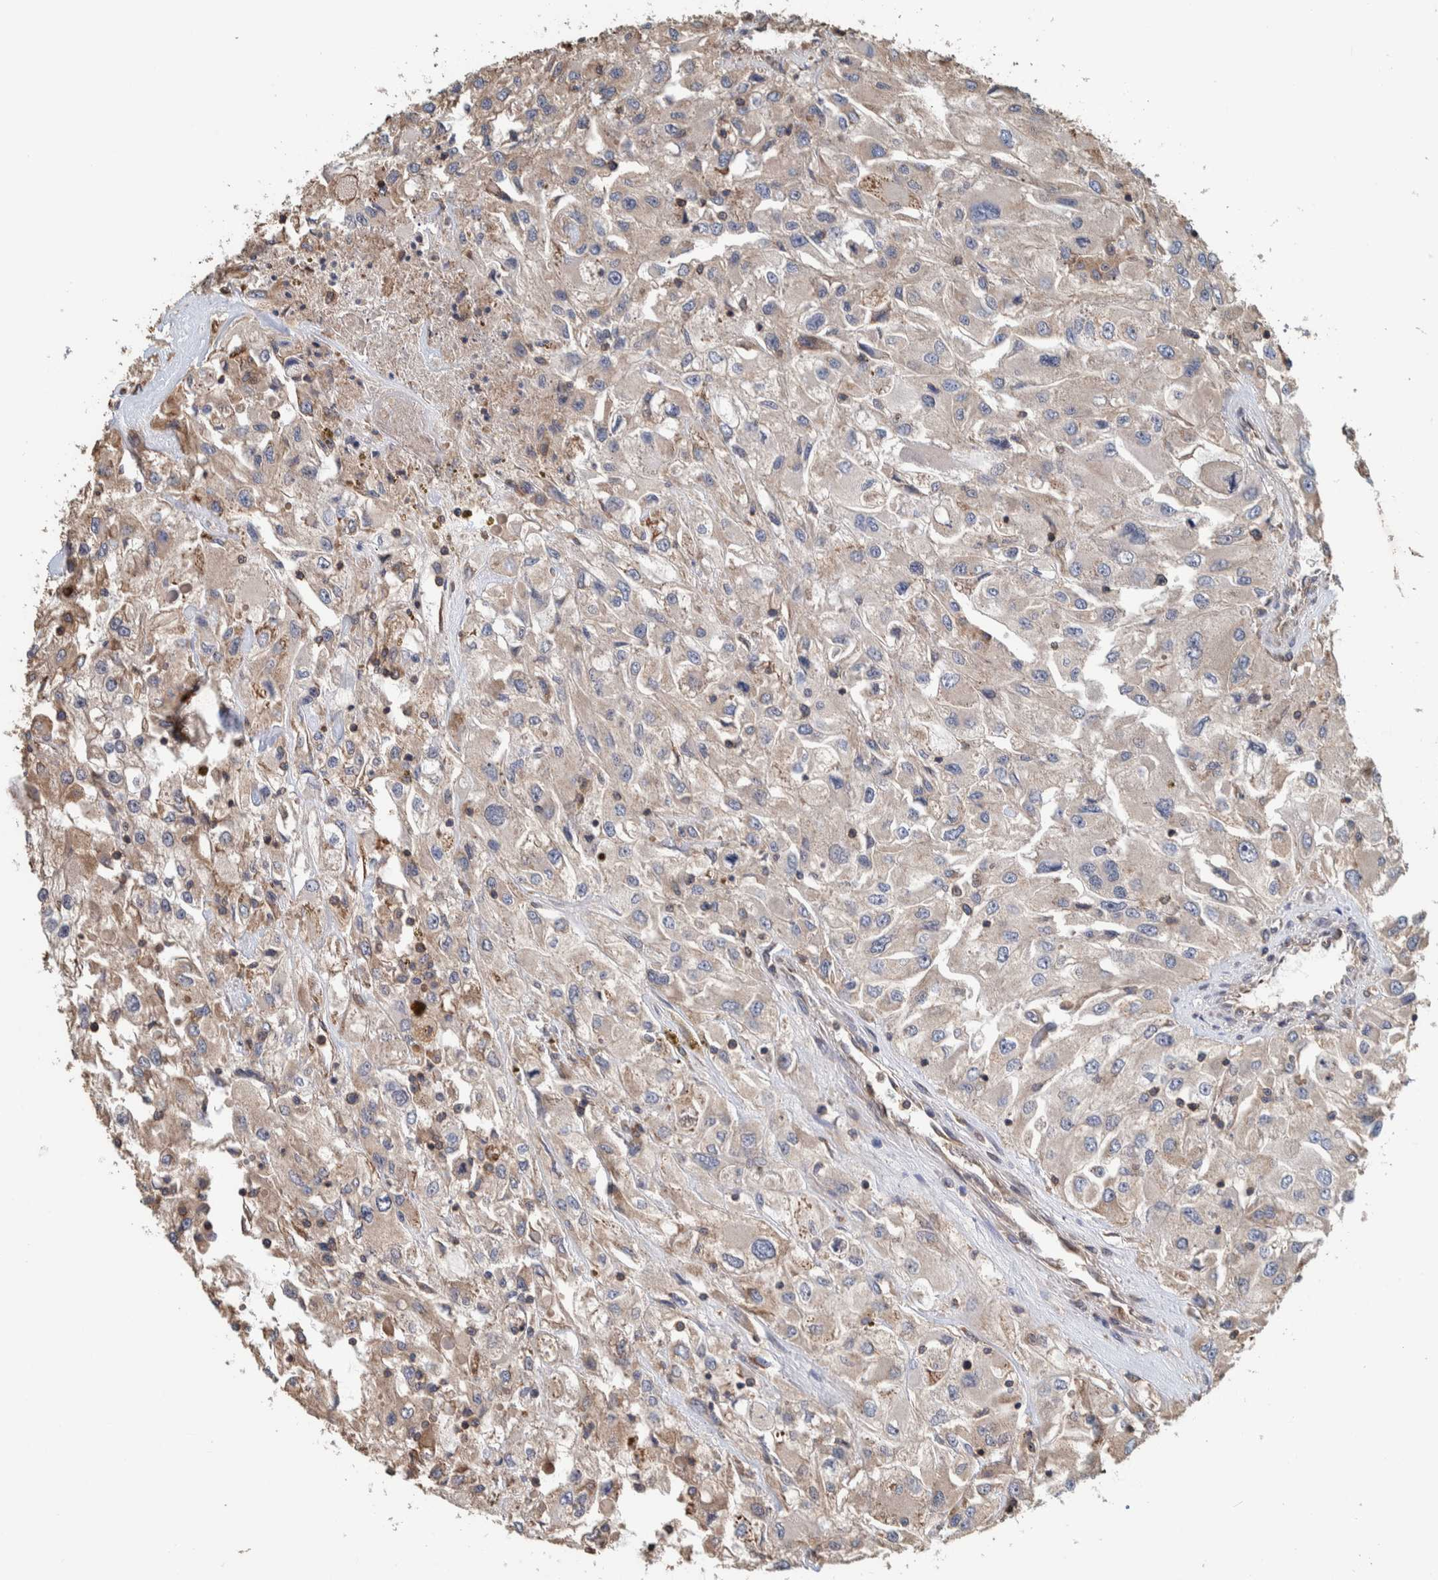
{"staining": {"intensity": "weak", "quantity": "25%-75%", "location": "cytoplasmic/membranous"}, "tissue": "renal cancer", "cell_type": "Tumor cells", "image_type": "cancer", "snomed": [{"axis": "morphology", "description": "Adenocarcinoma, NOS"}, {"axis": "topography", "description": "Kidney"}], "caption": "Weak cytoplasmic/membranous protein expression is present in about 25%-75% of tumor cells in renal cancer.", "gene": "PLA2G3", "patient": {"sex": "female", "age": 52}}